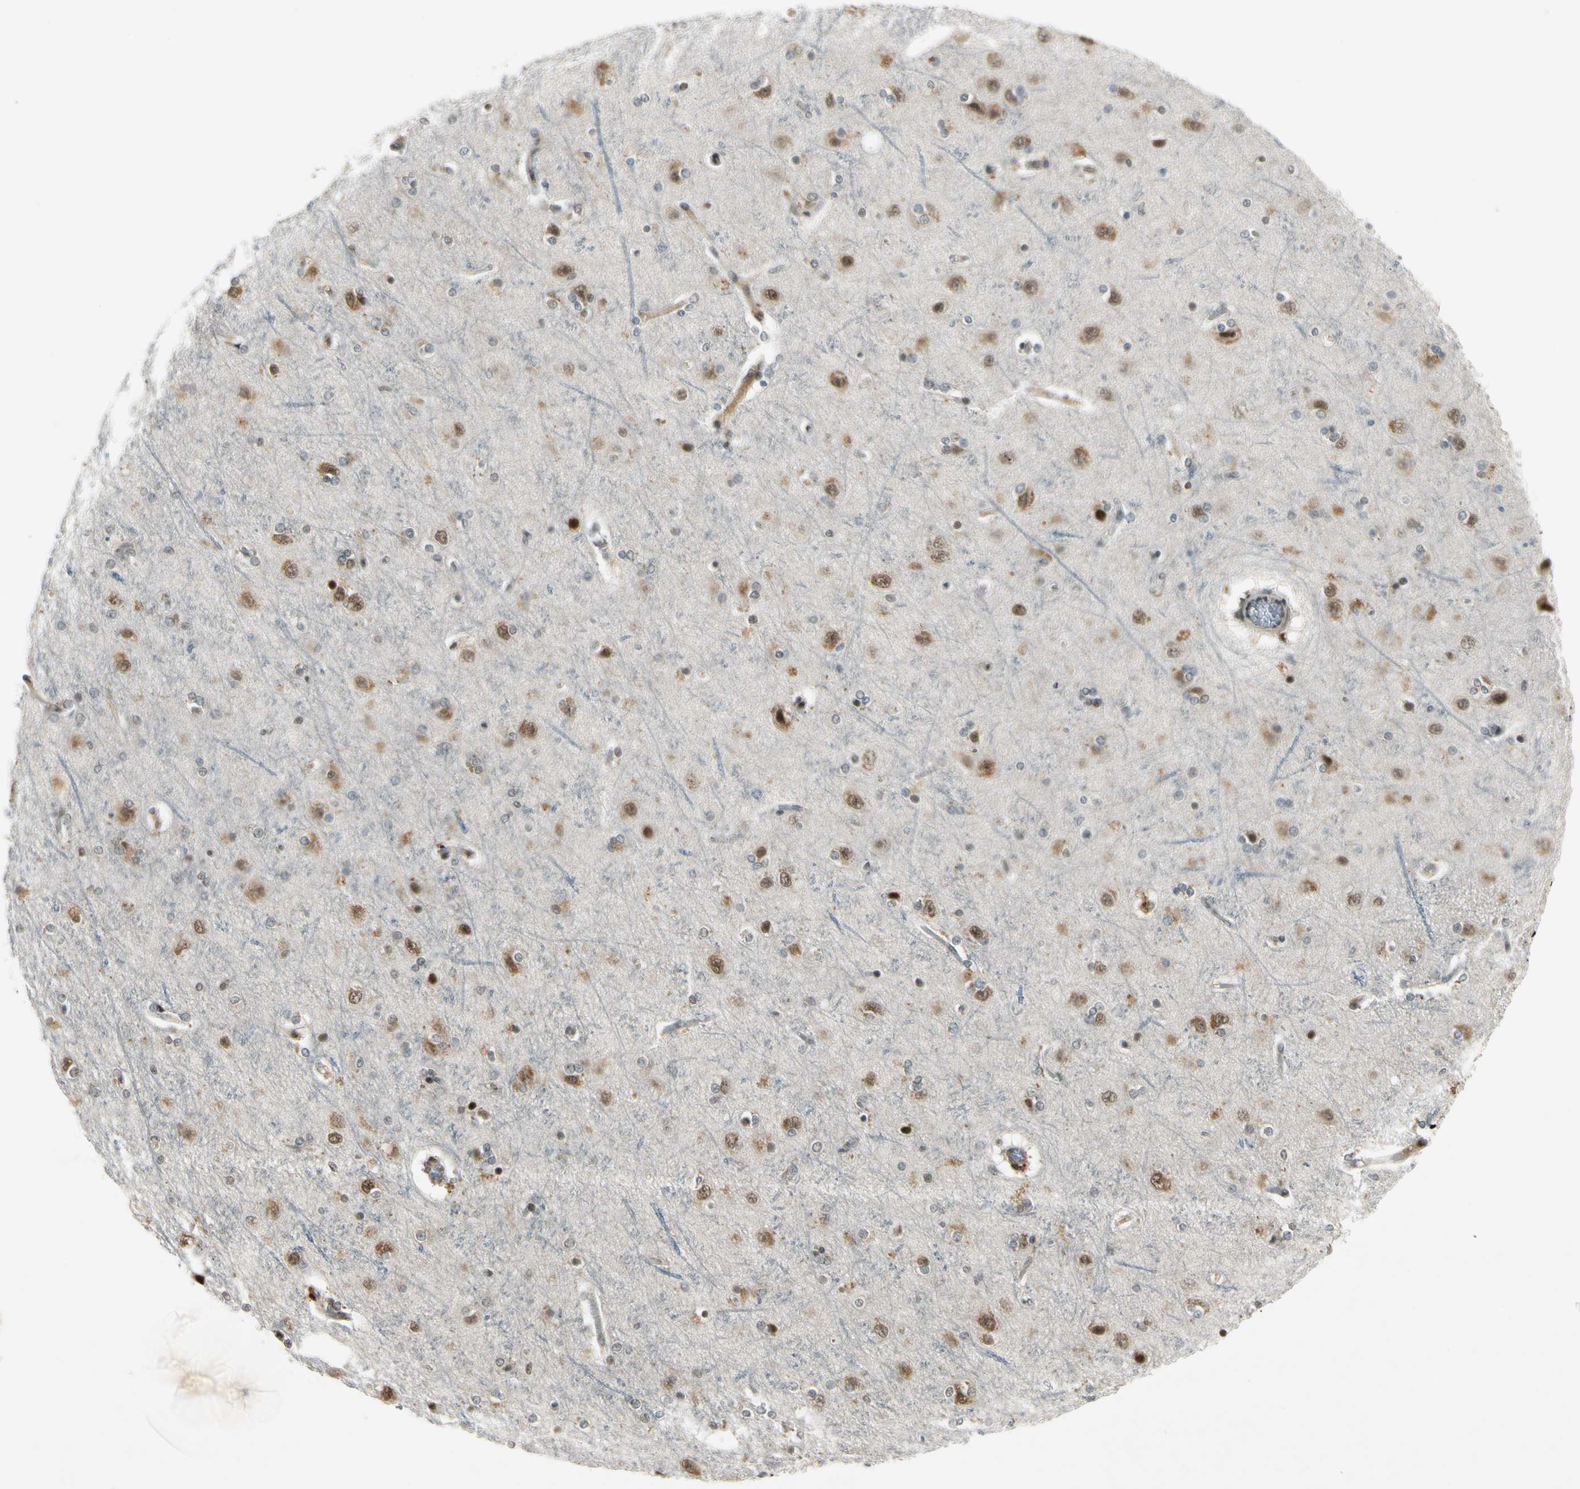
{"staining": {"intensity": "moderate", "quantity": "<25%", "location": "cytoplasmic/membranous"}, "tissue": "cerebral cortex", "cell_type": "Endothelial cells", "image_type": "normal", "snomed": [{"axis": "morphology", "description": "Normal tissue, NOS"}, {"axis": "topography", "description": "Cerebral cortex"}], "caption": "Unremarkable cerebral cortex was stained to show a protein in brown. There is low levels of moderate cytoplasmic/membranous staining in approximately <25% of endothelial cells. (IHC, brightfield microscopy, high magnification).", "gene": "CDK11A", "patient": {"sex": "female", "age": 54}}